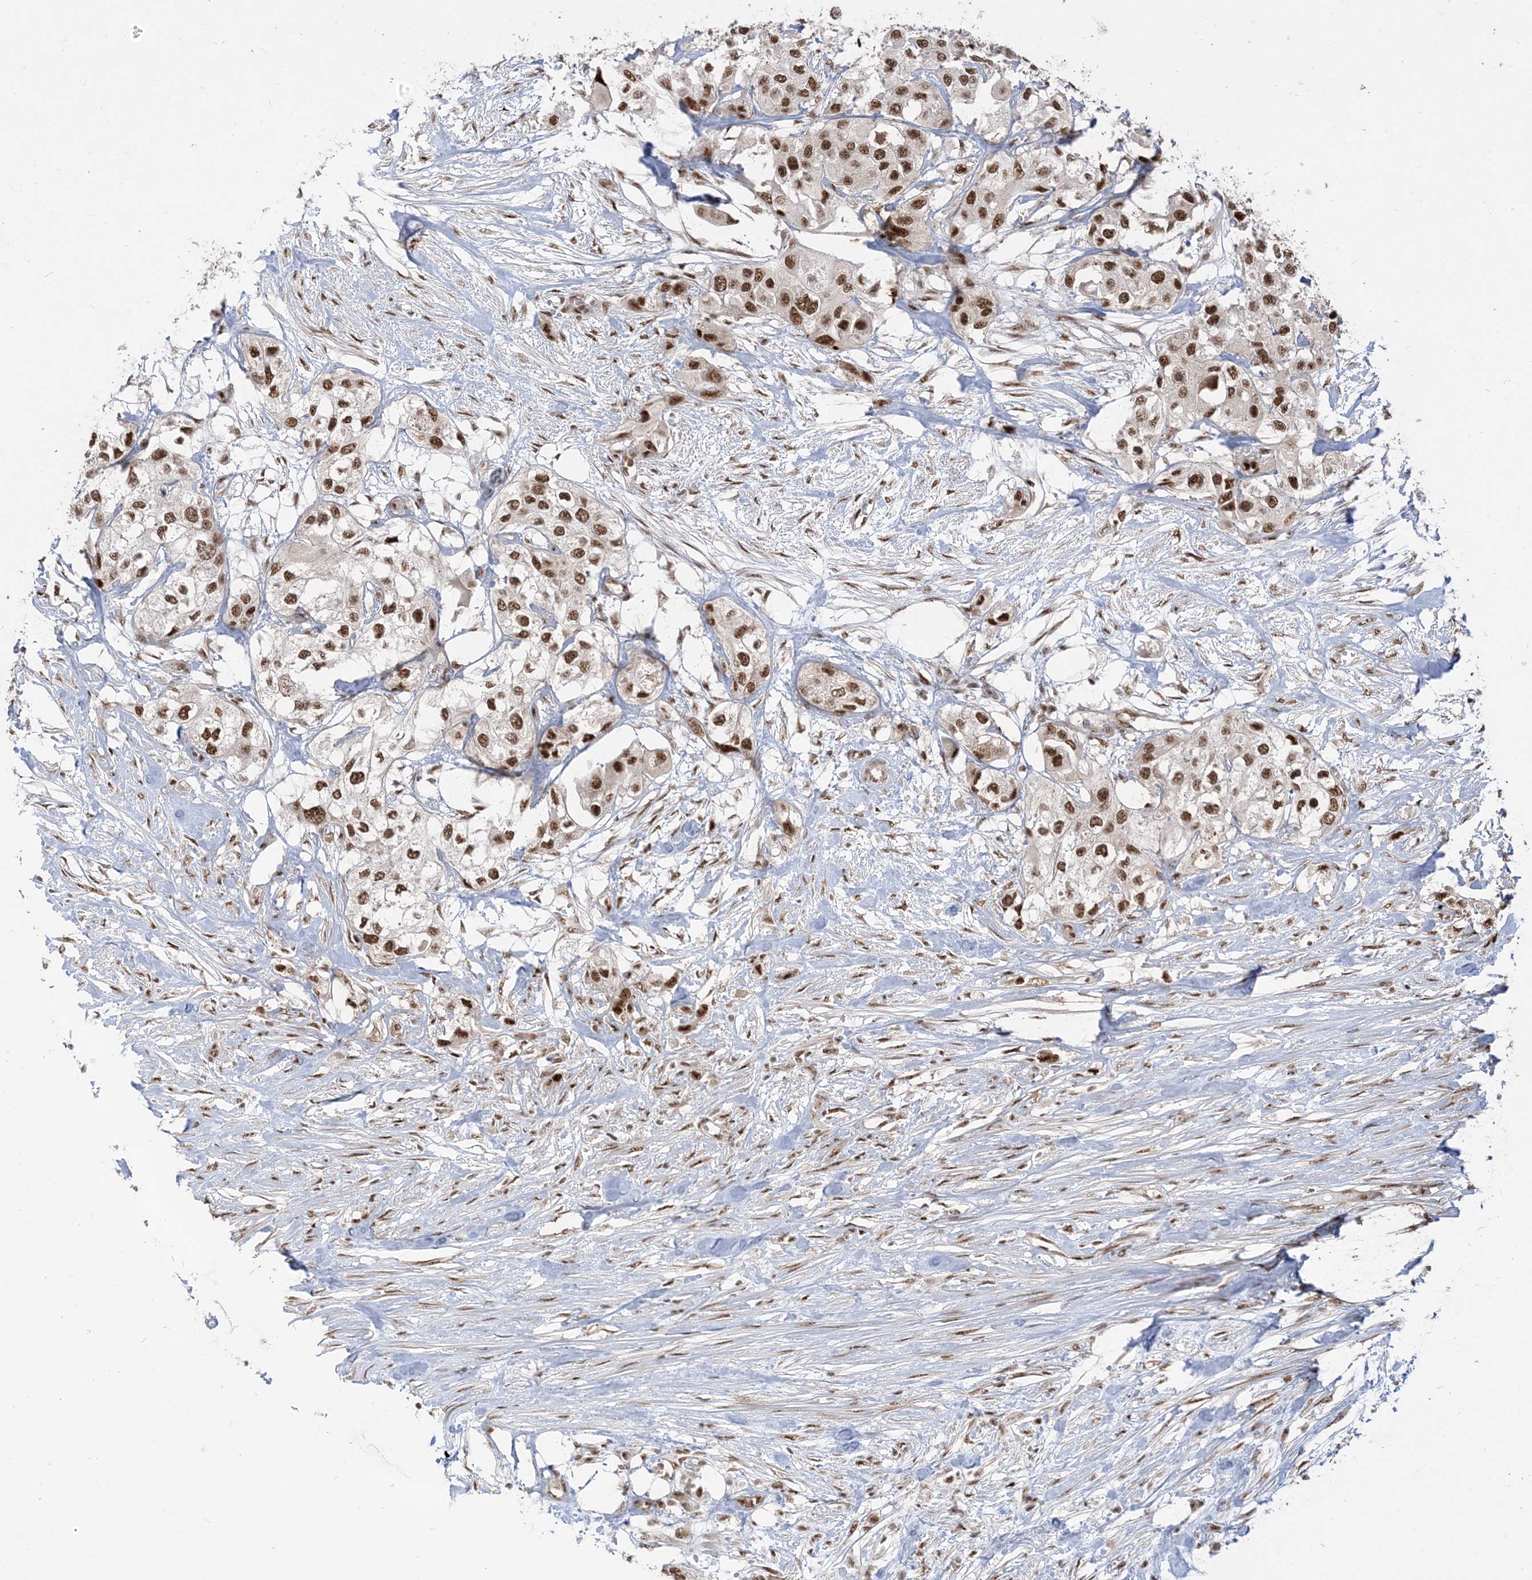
{"staining": {"intensity": "moderate", "quantity": ">75%", "location": "nuclear"}, "tissue": "urothelial cancer", "cell_type": "Tumor cells", "image_type": "cancer", "snomed": [{"axis": "morphology", "description": "Urothelial carcinoma, High grade"}, {"axis": "topography", "description": "Urinary bladder"}], "caption": "Urothelial carcinoma (high-grade) stained for a protein reveals moderate nuclear positivity in tumor cells. (DAB = brown stain, brightfield microscopy at high magnification).", "gene": "ARGLU1", "patient": {"sex": "male", "age": 64}}